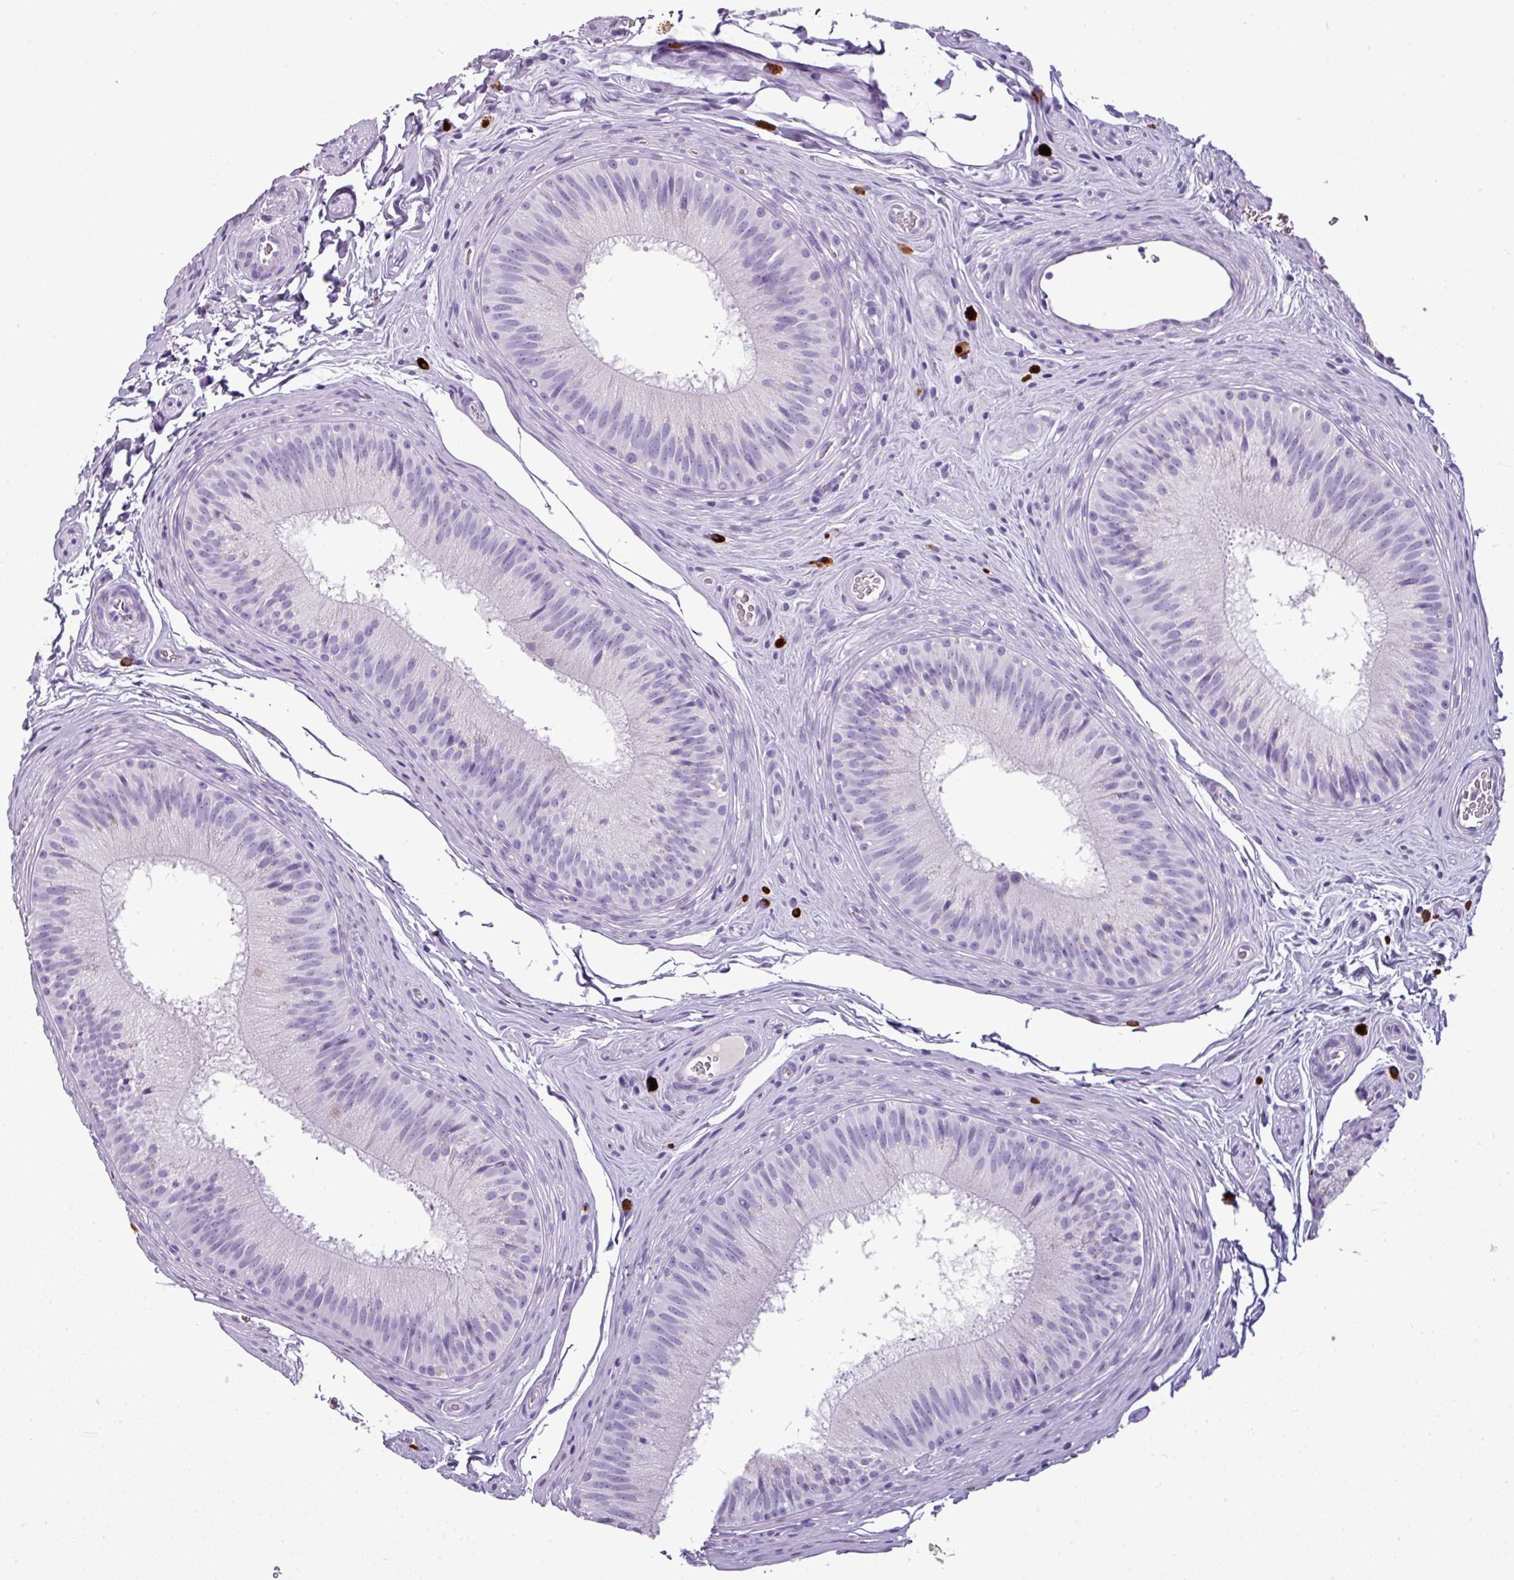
{"staining": {"intensity": "negative", "quantity": "none", "location": "none"}, "tissue": "epididymis", "cell_type": "Glandular cells", "image_type": "normal", "snomed": [{"axis": "morphology", "description": "Normal tissue, NOS"}, {"axis": "topography", "description": "Epididymis"}], "caption": "Glandular cells show no significant protein positivity in normal epididymis. (IHC, brightfield microscopy, high magnification).", "gene": "CTSG", "patient": {"sex": "male", "age": 24}}